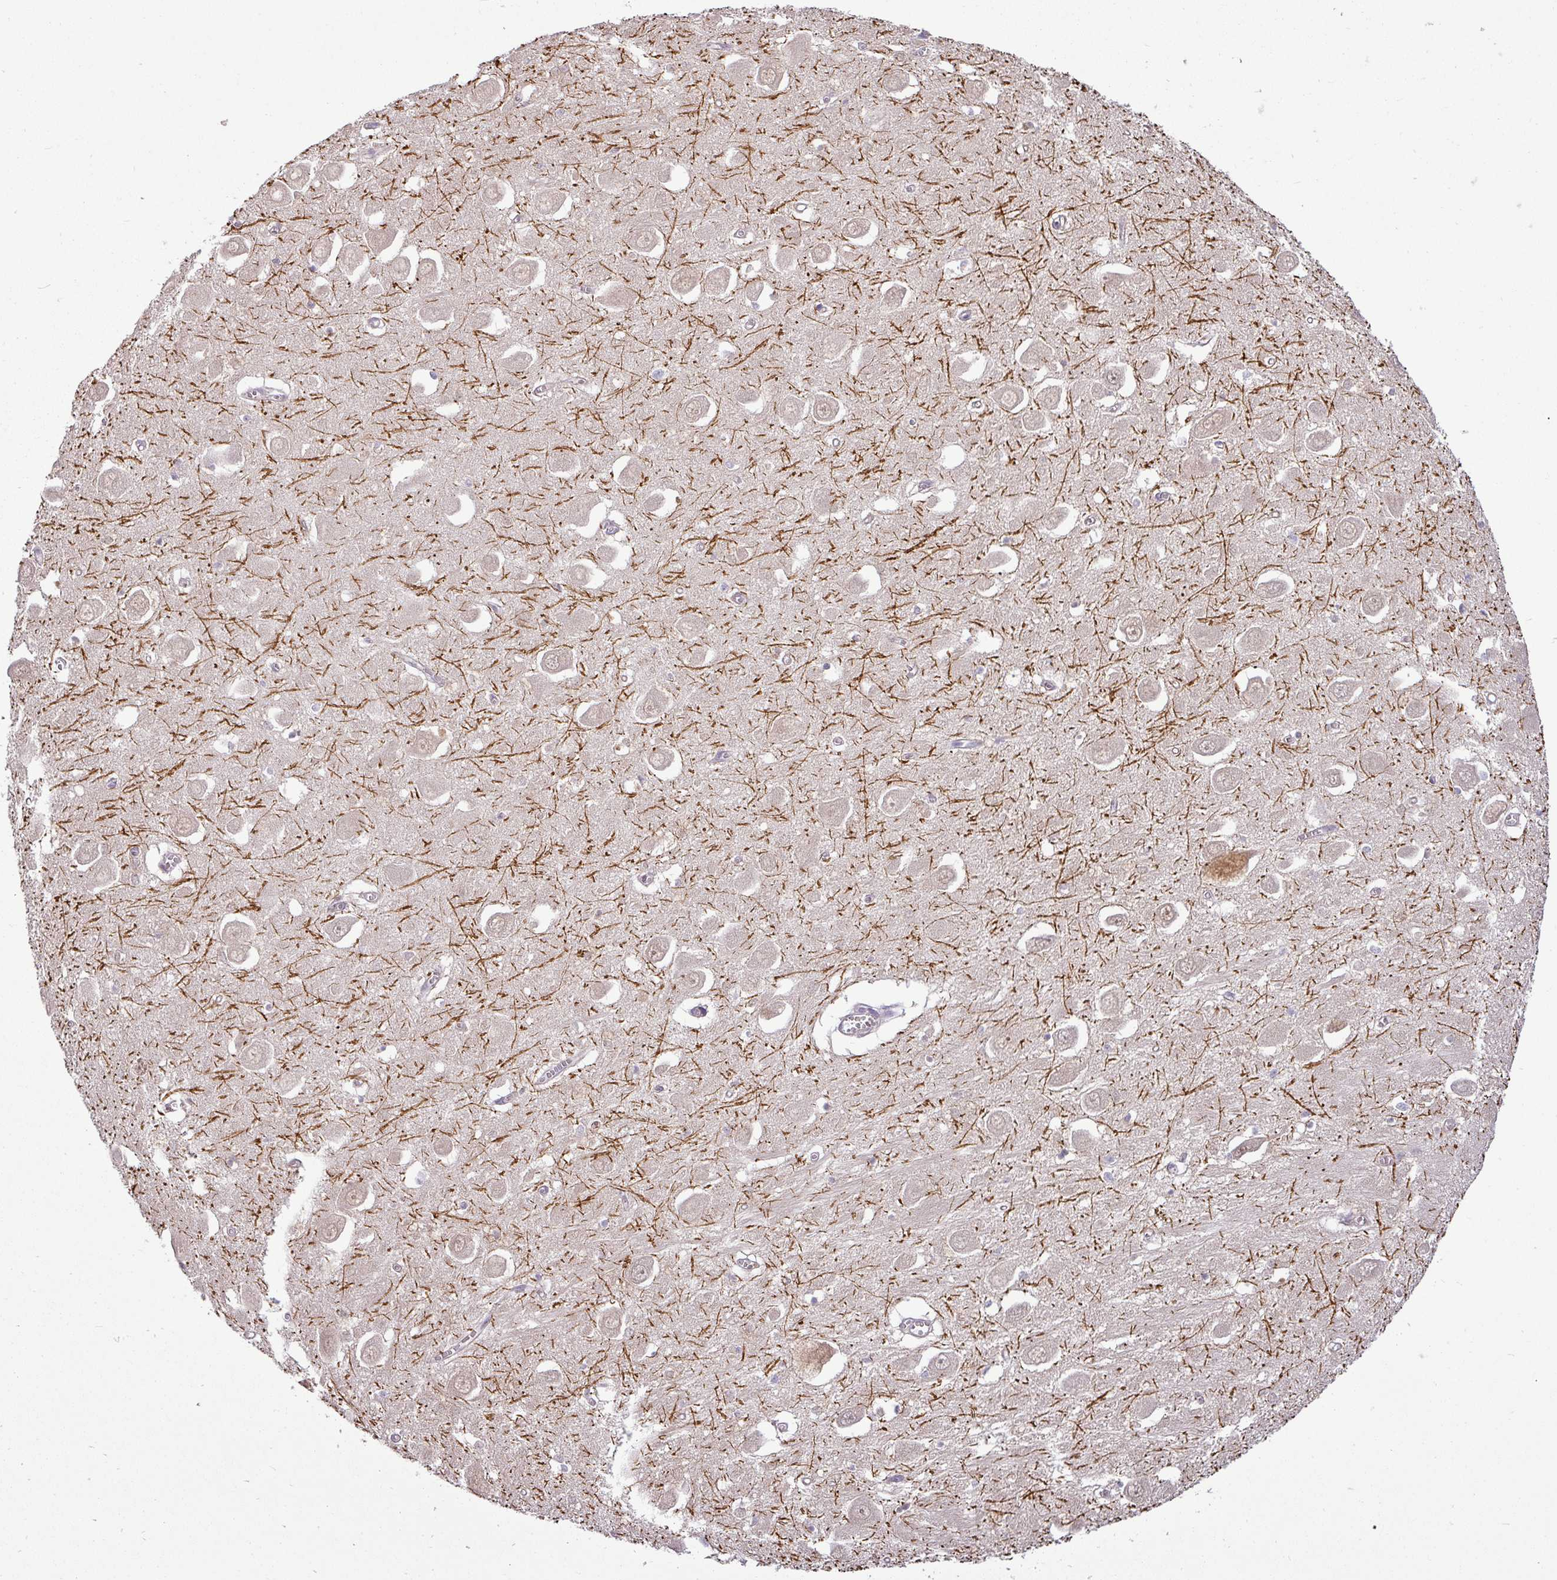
{"staining": {"intensity": "negative", "quantity": "none", "location": "none"}, "tissue": "hippocampus", "cell_type": "Glial cells", "image_type": "normal", "snomed": [{"axis": "morphology", "description": "Normal tissue, NOS"}, {"axis": "topography", "description": "Hippocampus"}], "caption": "The histopathology image displays no staining of glial cells in benign hippocampus.", "gene": "APOM", "patient": {"sex": "male", "age": 70}}